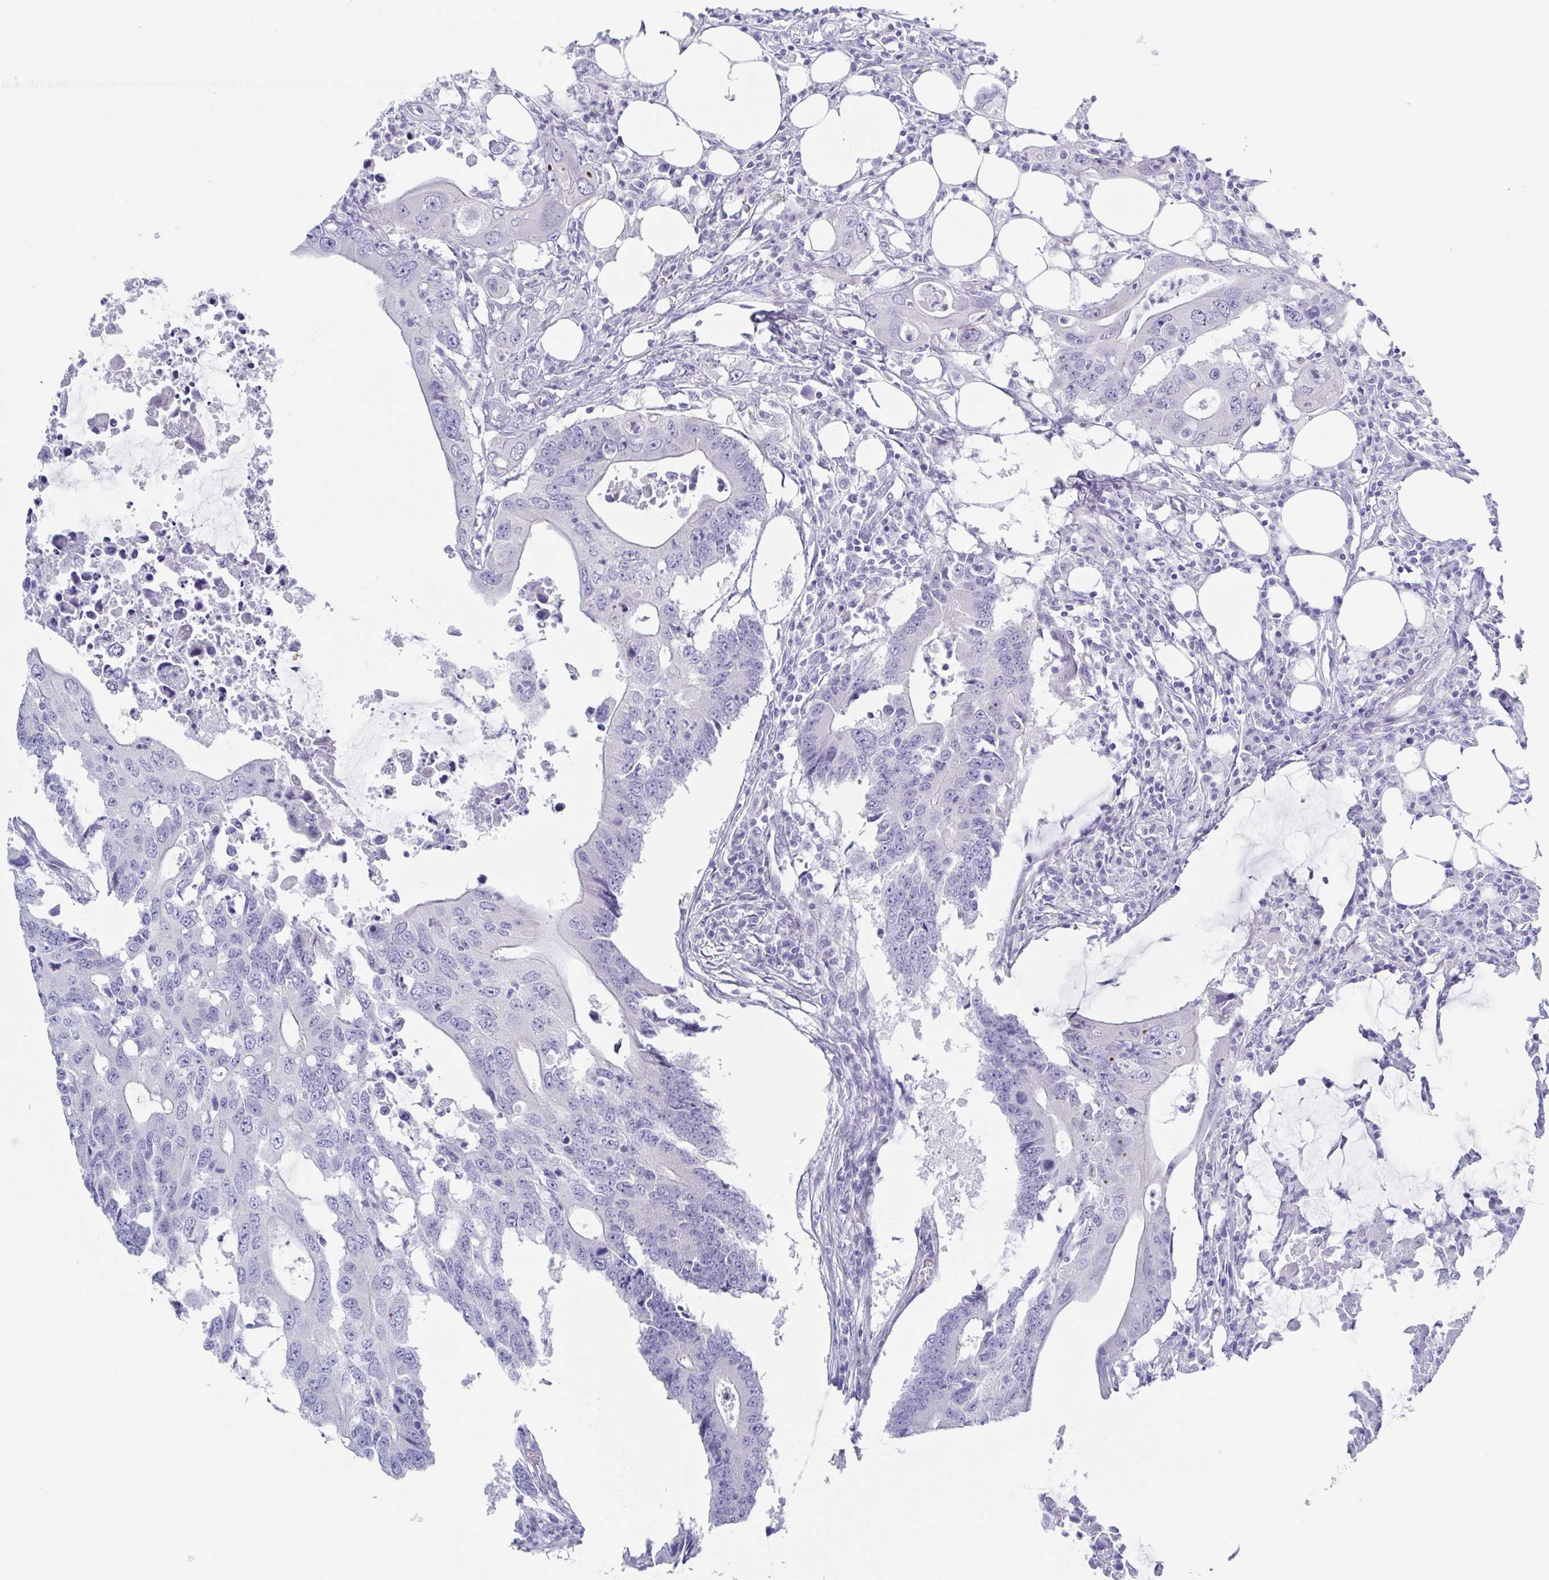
{"staining": {"intensity": "negative", "quantity": "none", "location": "none"}, "tissue": "colorectal cancer", "cell_type": "Tumor cells", "image_type": "cancer", "snomed": [{"axis": "morphology", "description": "Adenocarcinoma, NOS"}, {"axis": "topography", "description": "Colon"}], "caption": "The micrograph demonstrates no significant expression in tumor cells of adenocarcinoma (colorectal). (Brightfield microscopy of DAB immunohistochemistry at high magnification).", "gene": "DYNC1I1", "patient": {"sex": "male", "age": 71}}